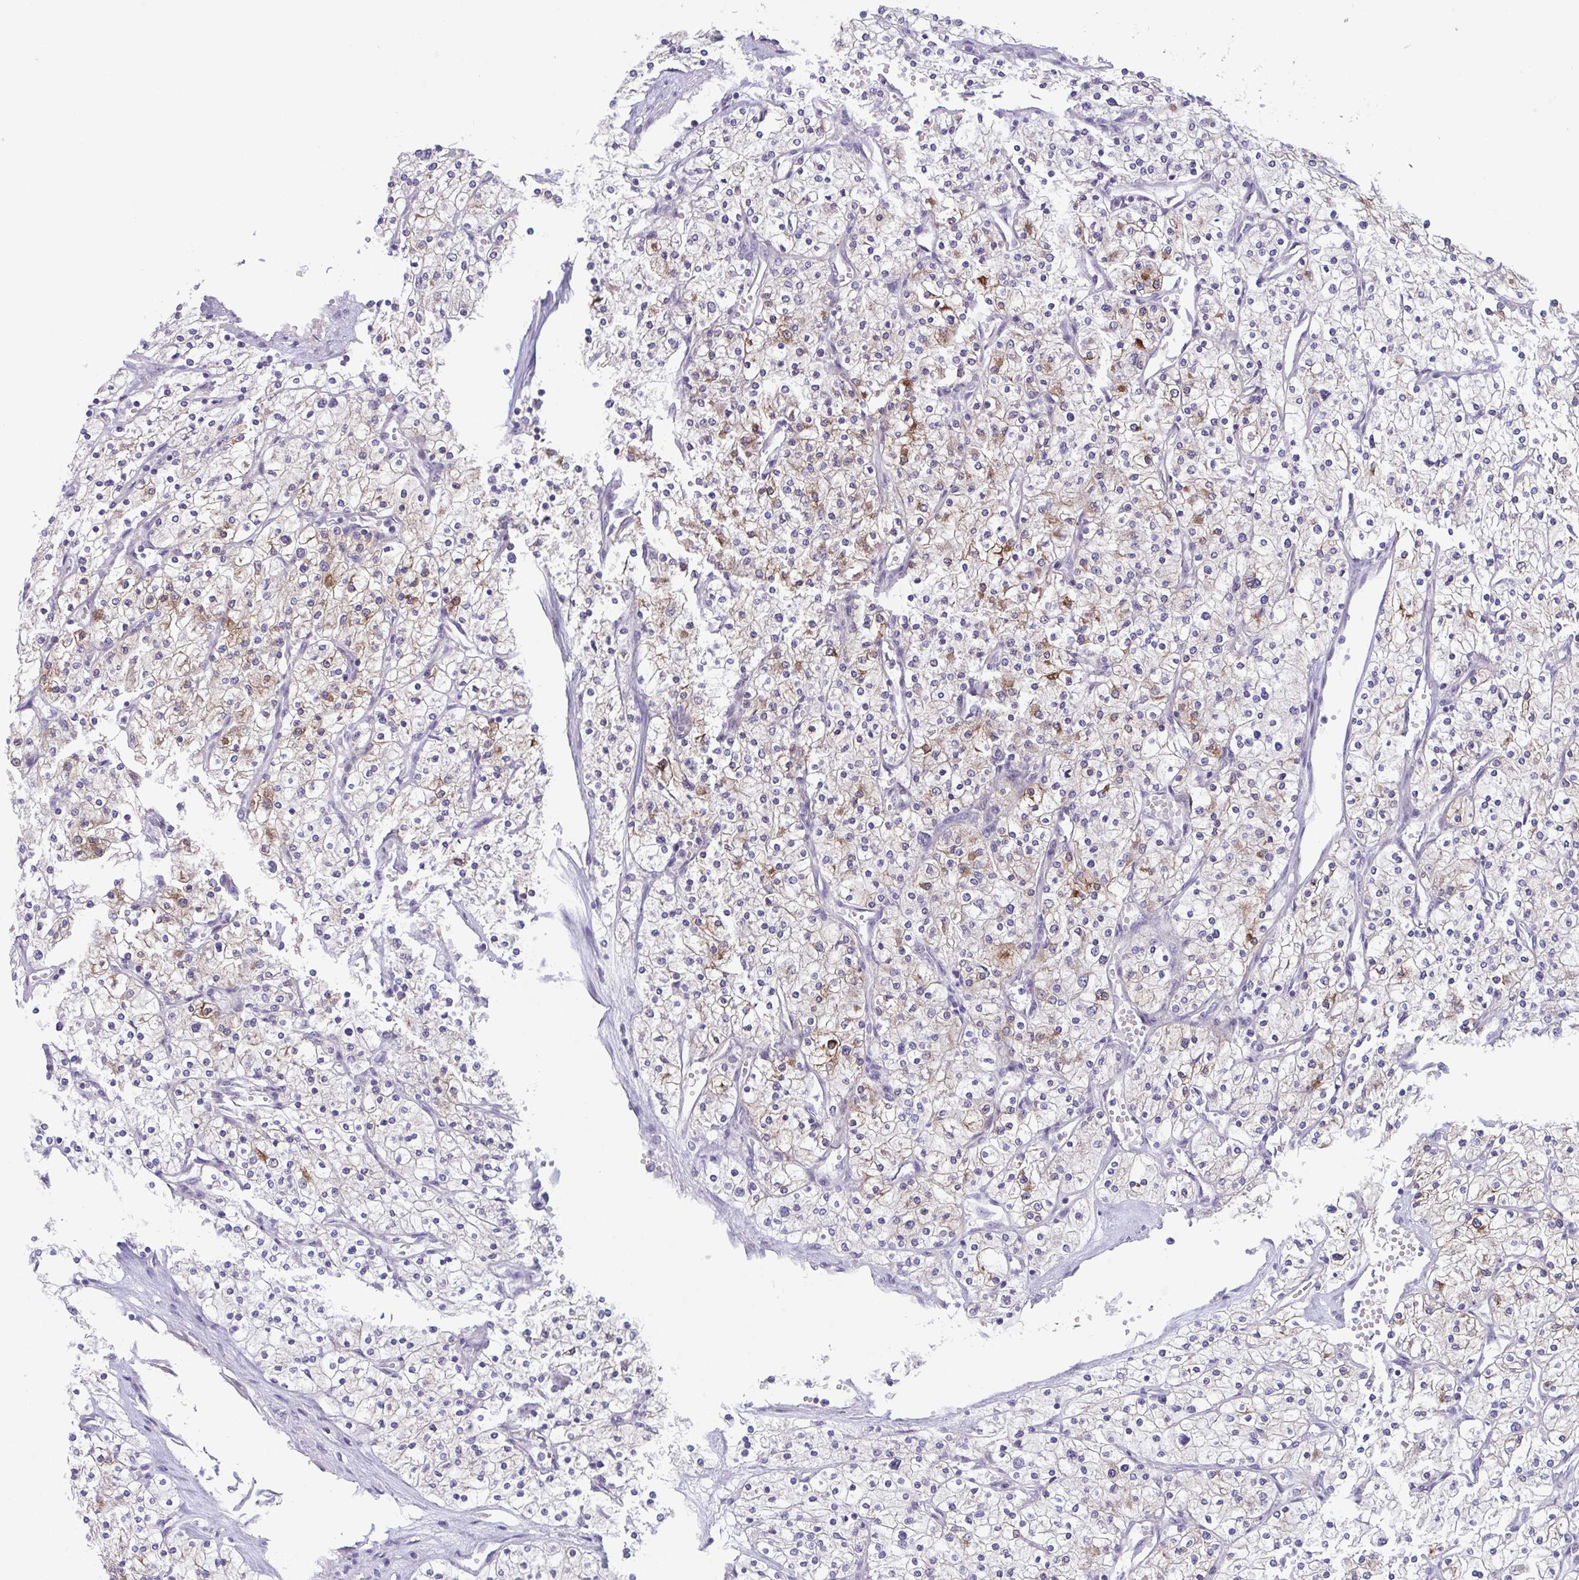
{"staining": {"intensity": "moderate", "quantity": "25%-75%", "location": "cytoplasmic/membranous"}, "tissue": "renal cancer", "cell_type": "Tumor cells", "image_type": "cancer", "snomed": [{"axis": "morphology", "description": "Adenocarcinoma, NOS"}, {"axis": "topography", "description": "Kidney"}], "caption": "This image reveals renal adenocarcinoma stained with immunohistochemistry to label a protein in brown. The cytoplasmic/membranous of tumor cells show moderate positivity for the protein. Nuclei are counter-stained blue.", "gene": "RIOK1", "patient": {"sex": "male", "age": 80}}